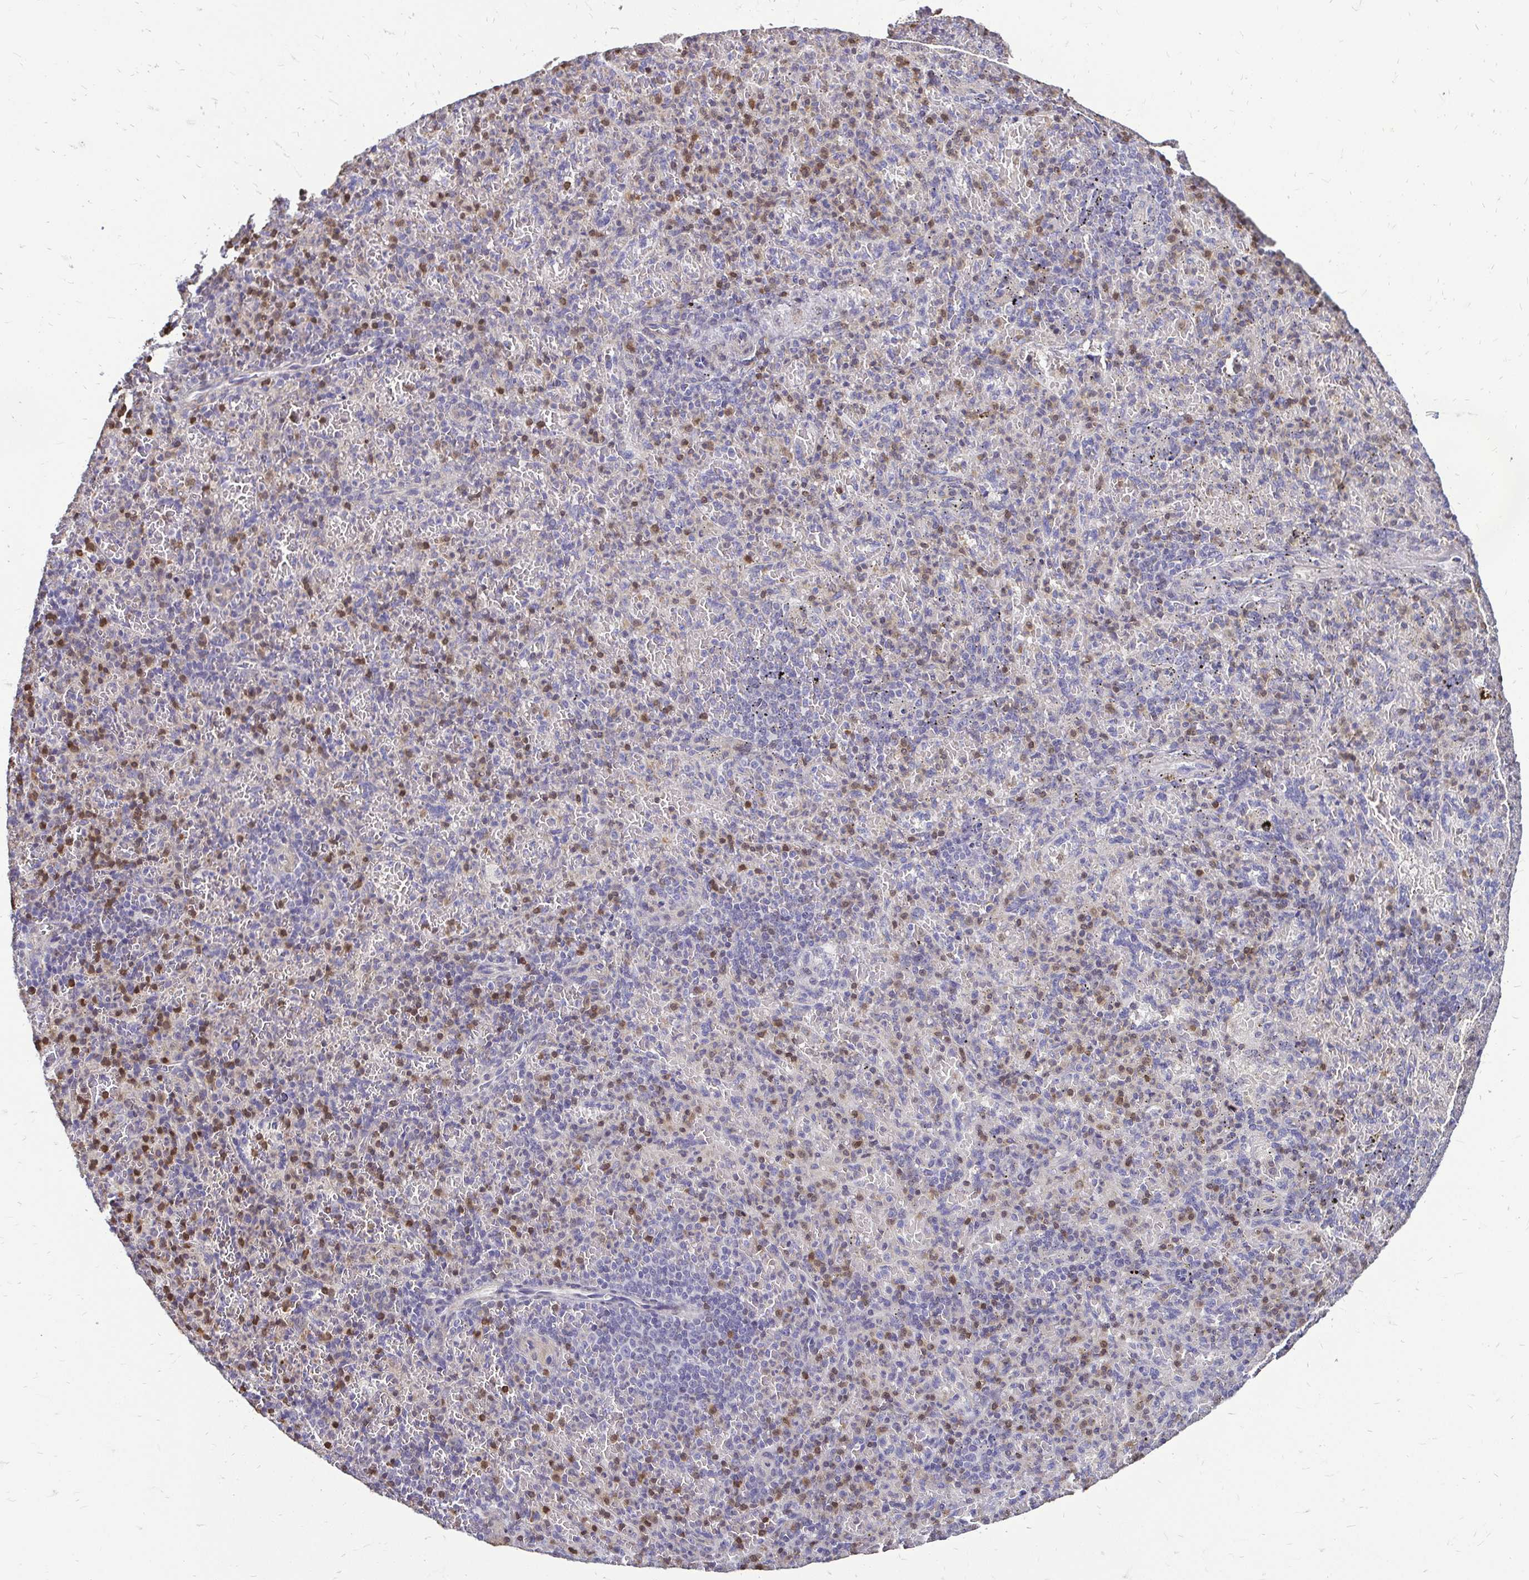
{"staining": {"intensity": "moderate", "quantity": "<25%", "location": "nuclear"}, "tissue": "spleen", "cell_type": "Cells in red pulp", "image_type": "normal", "snomed": [{"axis": "morphology", "description": "Normal tissue, NOS"}, {"axis": "topography", "description": "Spleen"}], "caption": "Moderate nuclear staining for a protein is identified in approximately <25% of cells in red pulp of benign spleen using immunohistochemistry.", "gene": "ZFP1", "patient": {"sex": "female", "age": 74}}